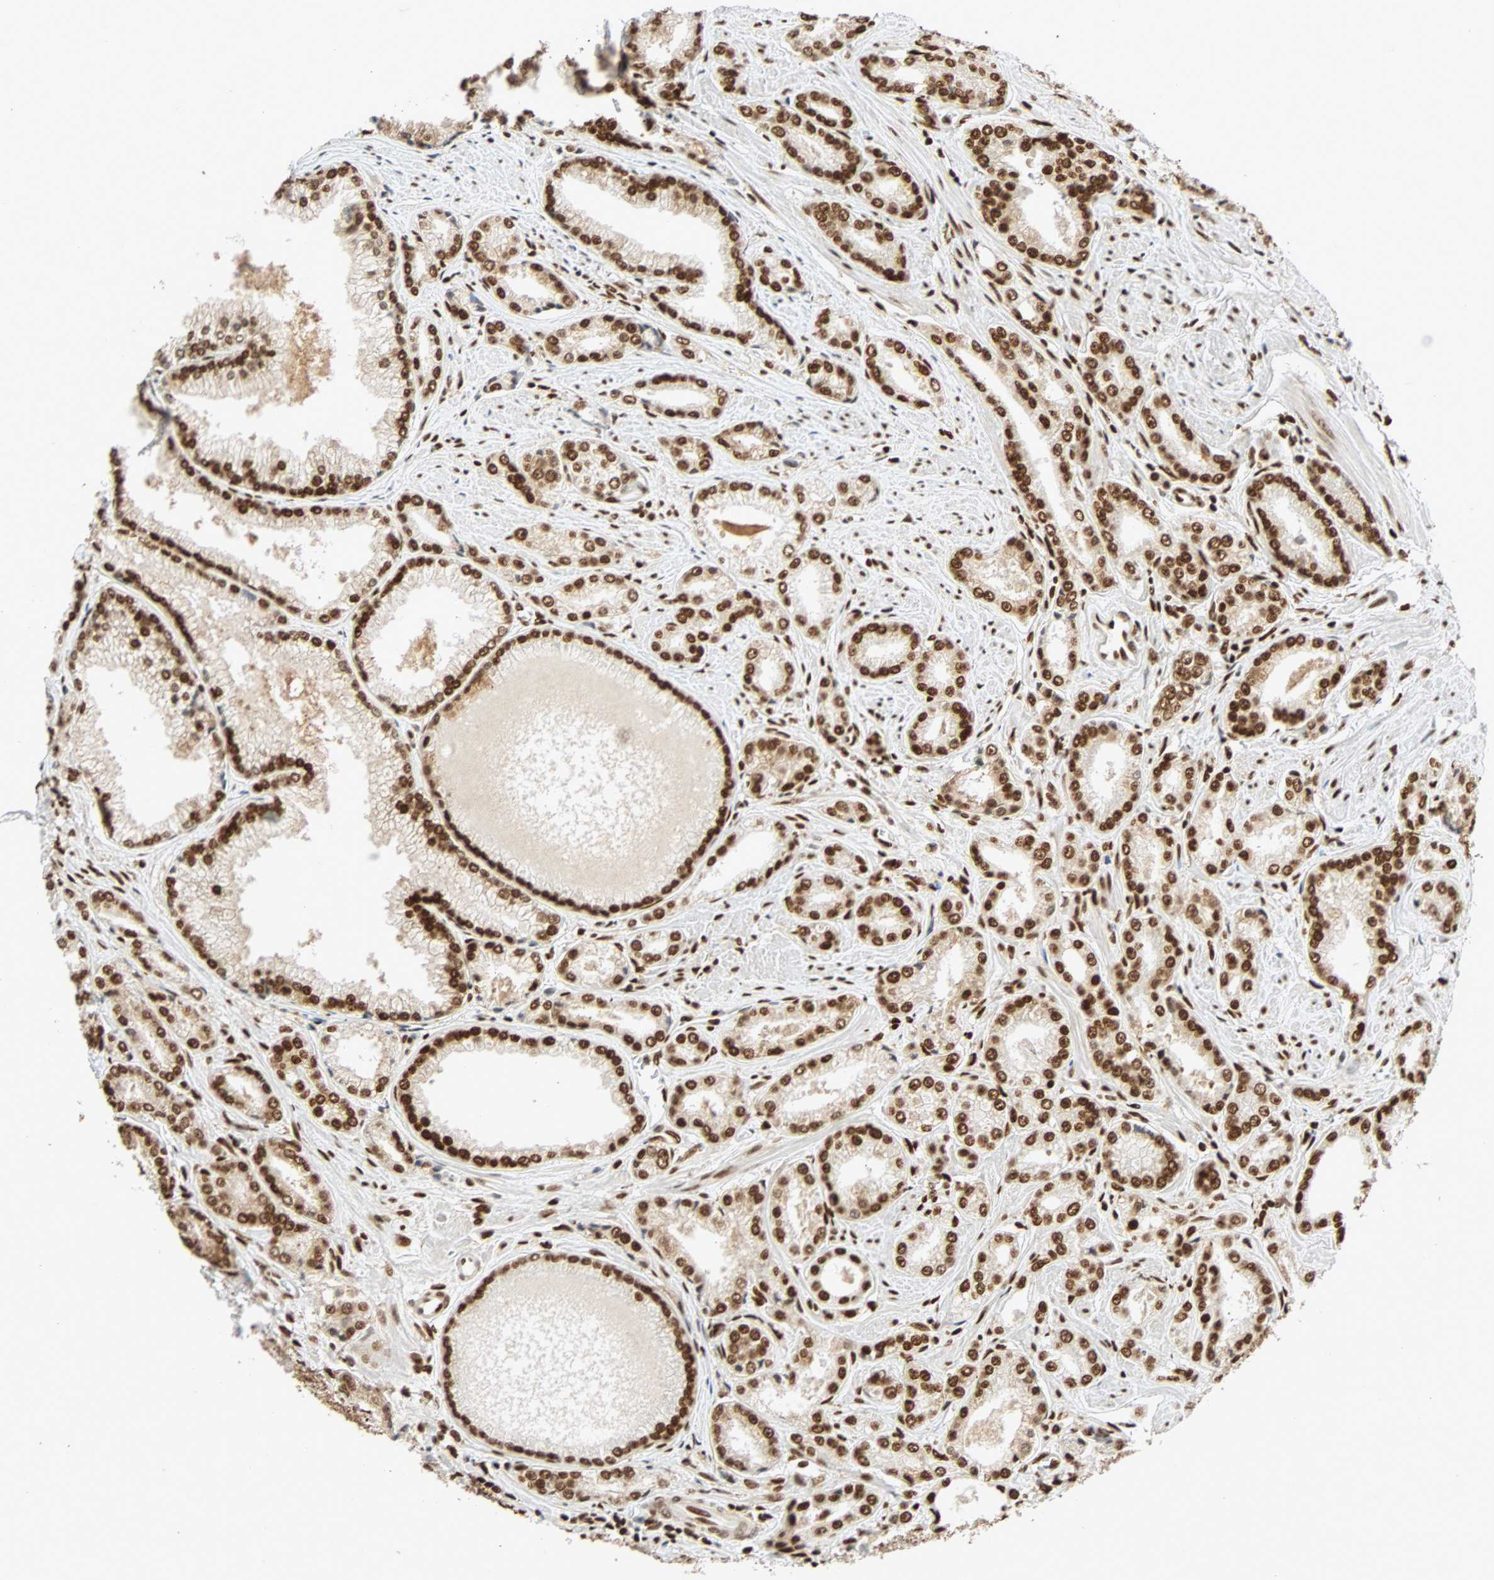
{"staining": {"intensity": "strong", "quantity": ">75%", "location": "nuclear"}, "tissue": "prostate cancer", "cell_type": "Tumor cells", "image_type": "cancer", "snomed": [{"axis": "morphology", "description": "Adenocarcinoma, Low grade"}, {"axis": "topography", "description": "Prostate"}], "caption": "Strong nuclear protein positivity is identified in about >75% of tumor cells in adenocarcinoma (low-grade) (prostate). The staining was performed using DAB, with brown indicating positive protein expression. Nuclei are stained blue with hematoxylin.", "gene": "CDK12", "patient": {"sex": "male", "age": 64}}